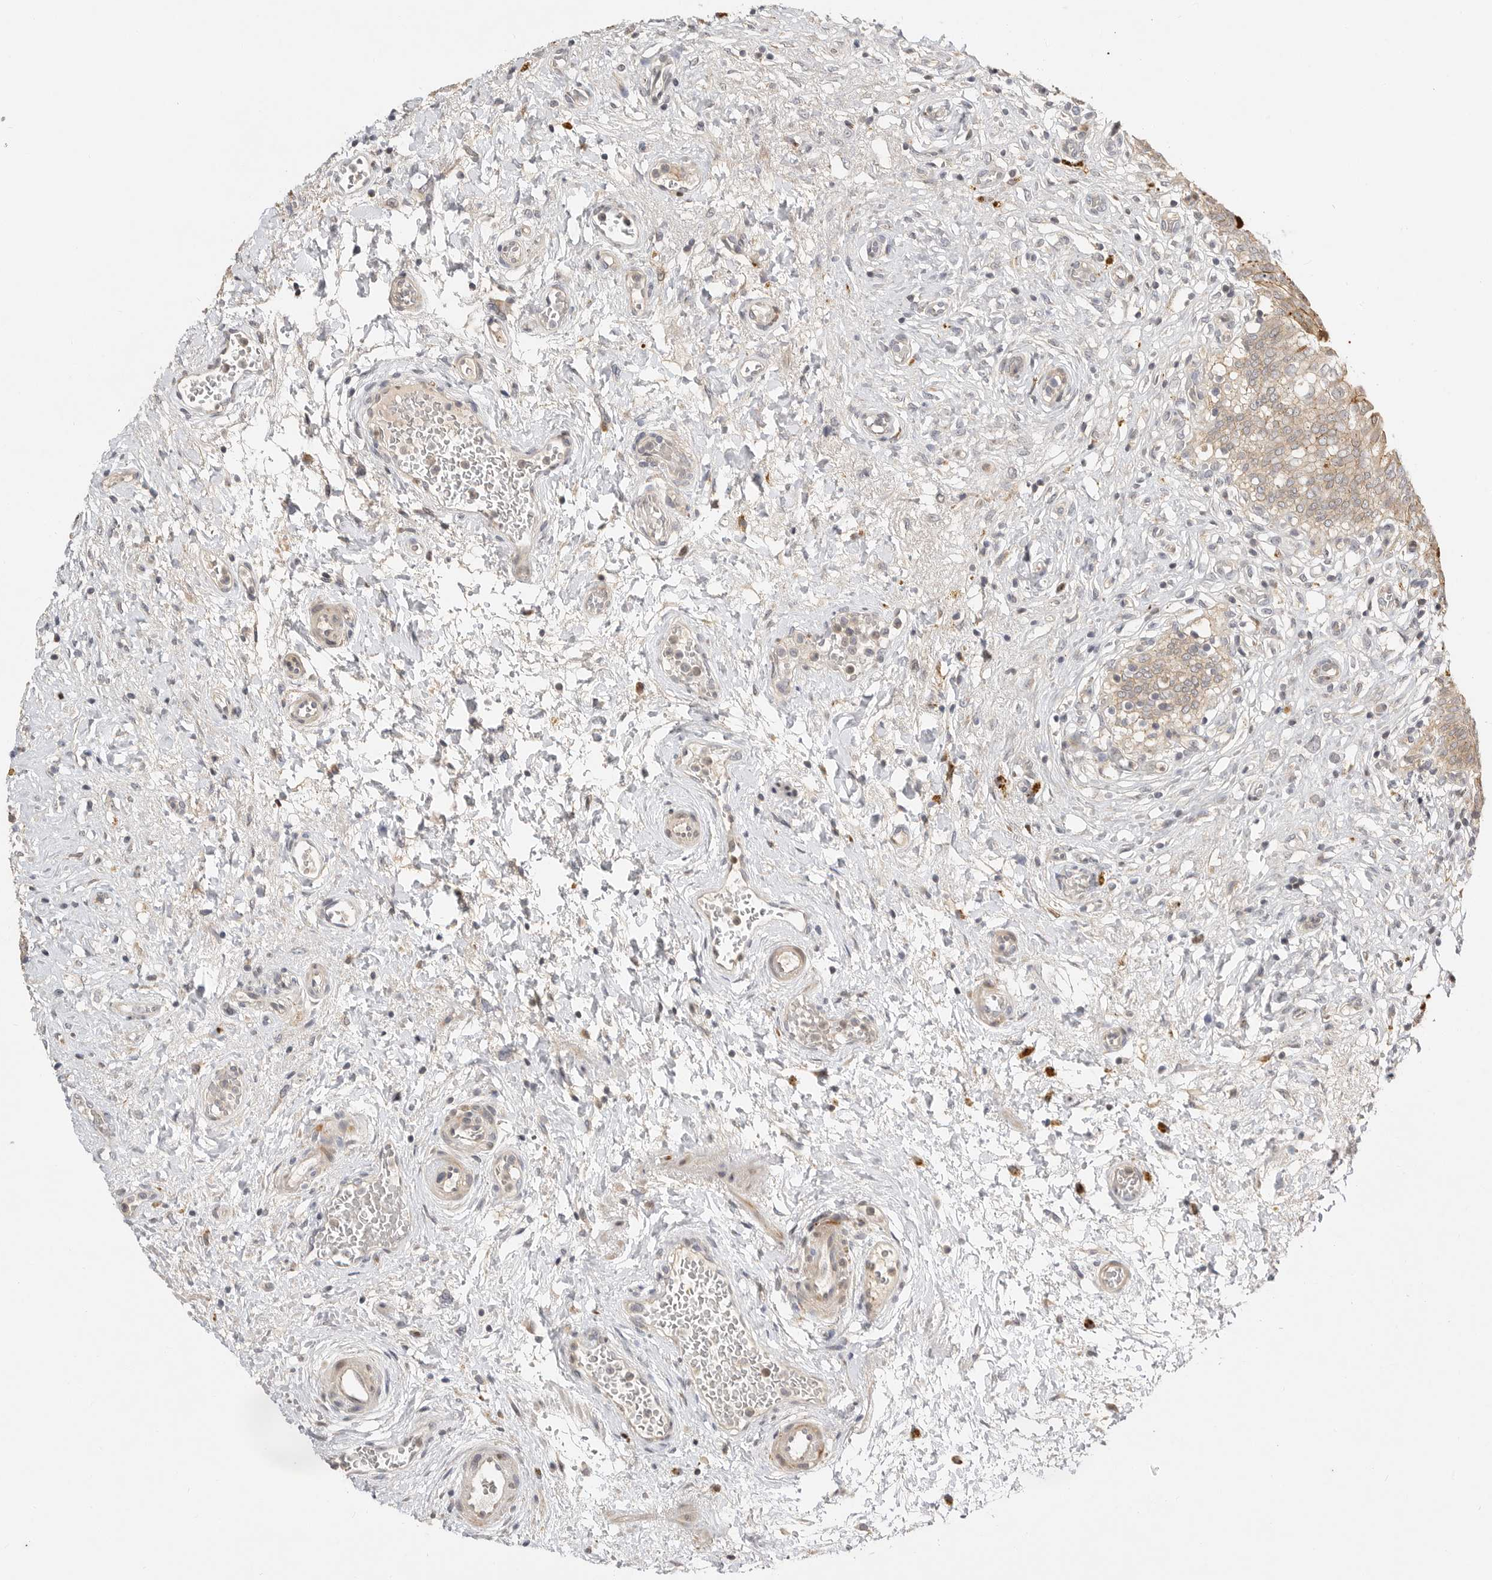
{"staining": {"intensity": "moderate", "quantity": ">75%", "location": "cytoplasmic/membranous,nuclear"}, "tissue": "urinary bladder", "cell_type": "Urothelial cells", "image_type": "normal", "snomed": [{"axis": "morphology", "description": "Urothelial carcinoma, High grade"}, {"axis": "topography", "description": "Urinary bladder"}], "caption": "DAB immunohistochemical staining of normal human urinary bladder displays moderate cytoplasmic/membranous,nuclear protein positivity in about >75% of urothelial cells.", "gene": "CSNK1G3", "patient": {"sex": "male", "age": 46}}